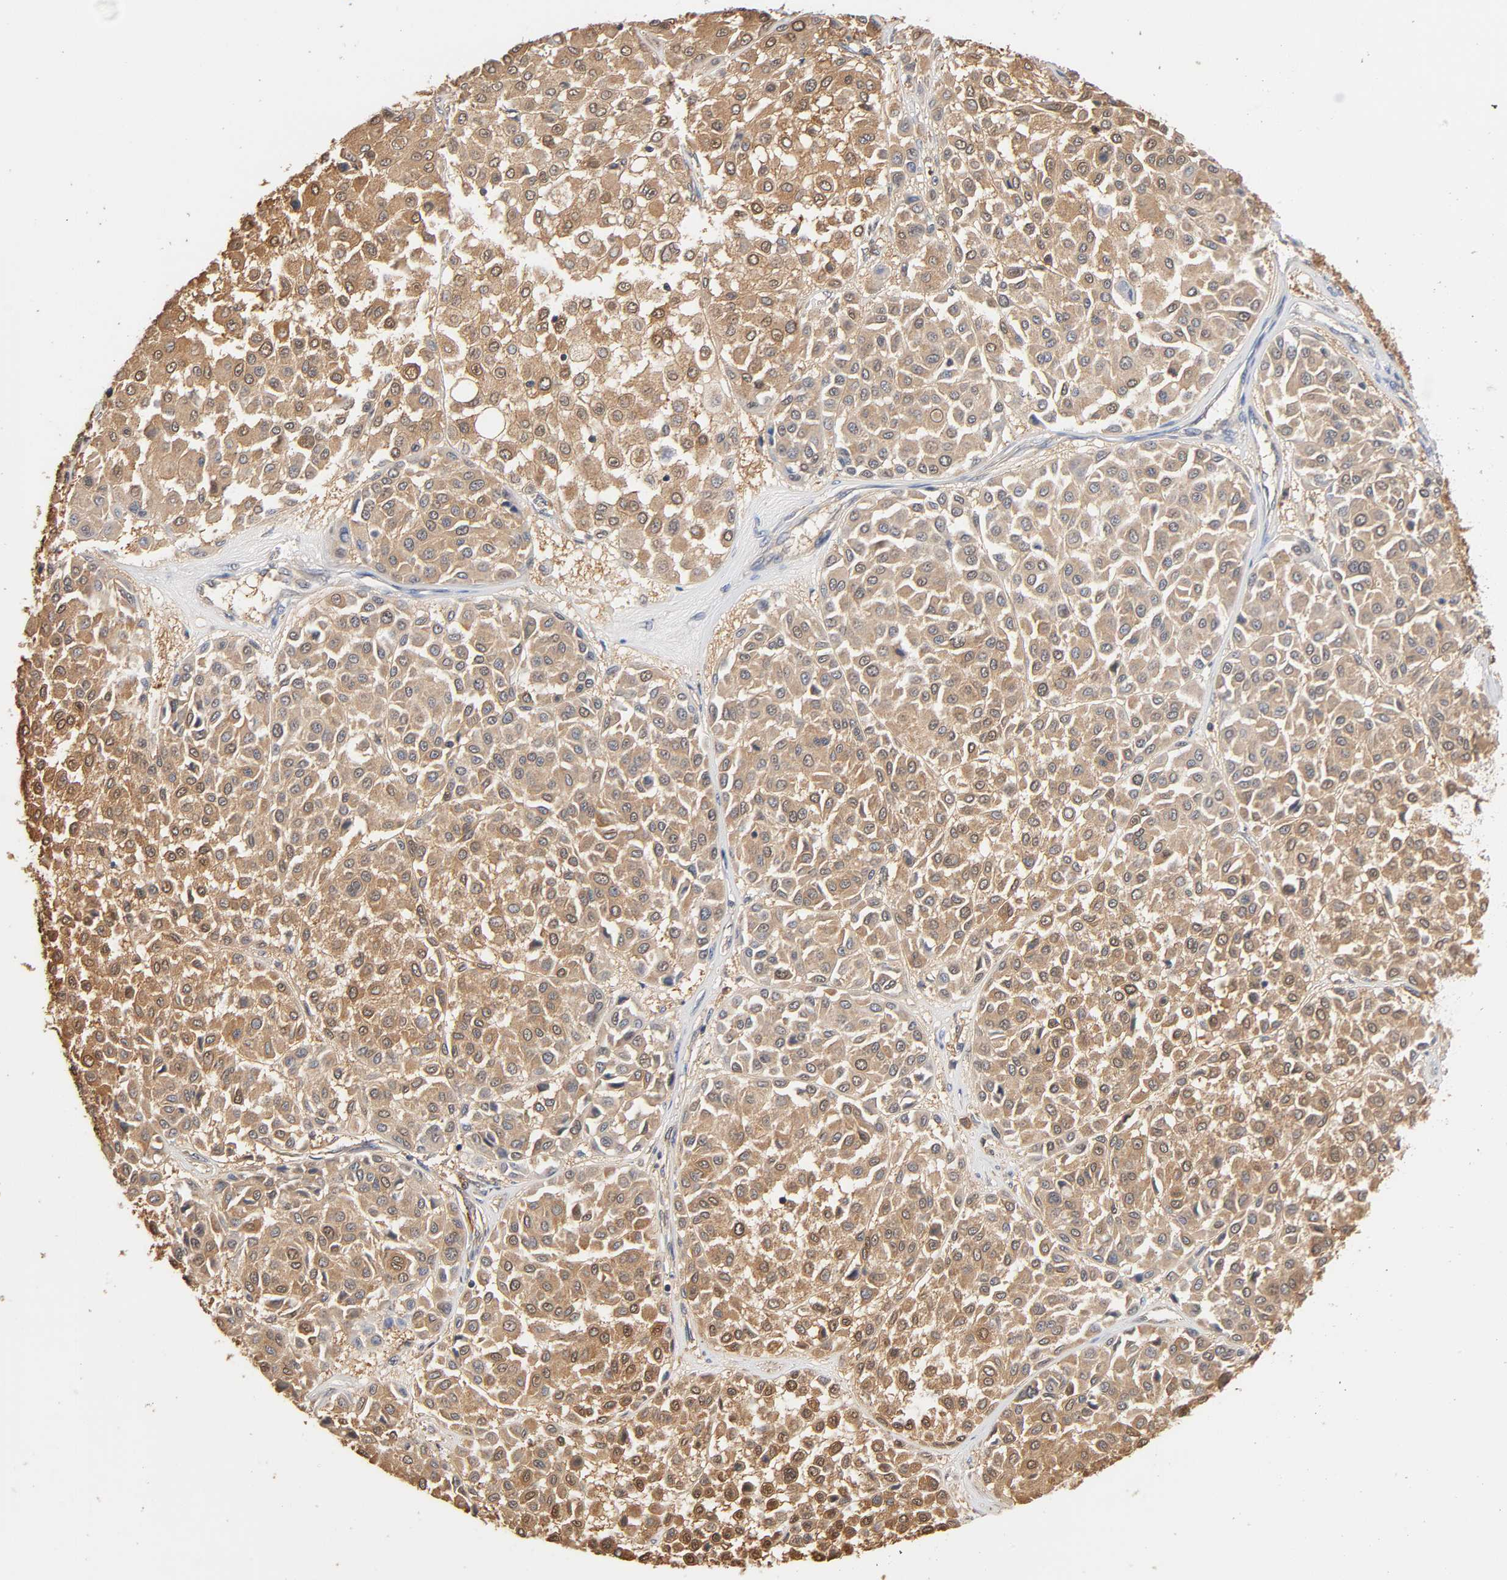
{"staining": {"intensity": "weak", "quantity": ">75%", "location": "cytoplasmic/membranous"}, "tissue": "melanoma", "cell_type": "Tumor cells", "image_type": "cancer", "snomed": [{"axis": "morphology", "description": "Malignant melanoma, Metastatic site"}, {"axis": "topography", "description": "Soft tissue"}], "caption": "Immunohistochemistry (IHC) micrograph of neoplastic tissue: human melanoma stained using immunohistochemistry (IHC) reveals low levels of weak protein expression localized specifically in the cytoplasmic/membranous of tumor cells, appearing as a cytoplasmic/membranous brown color.", "gene": "ALDOA", "patient": {"sex": "male", "age": 41}}